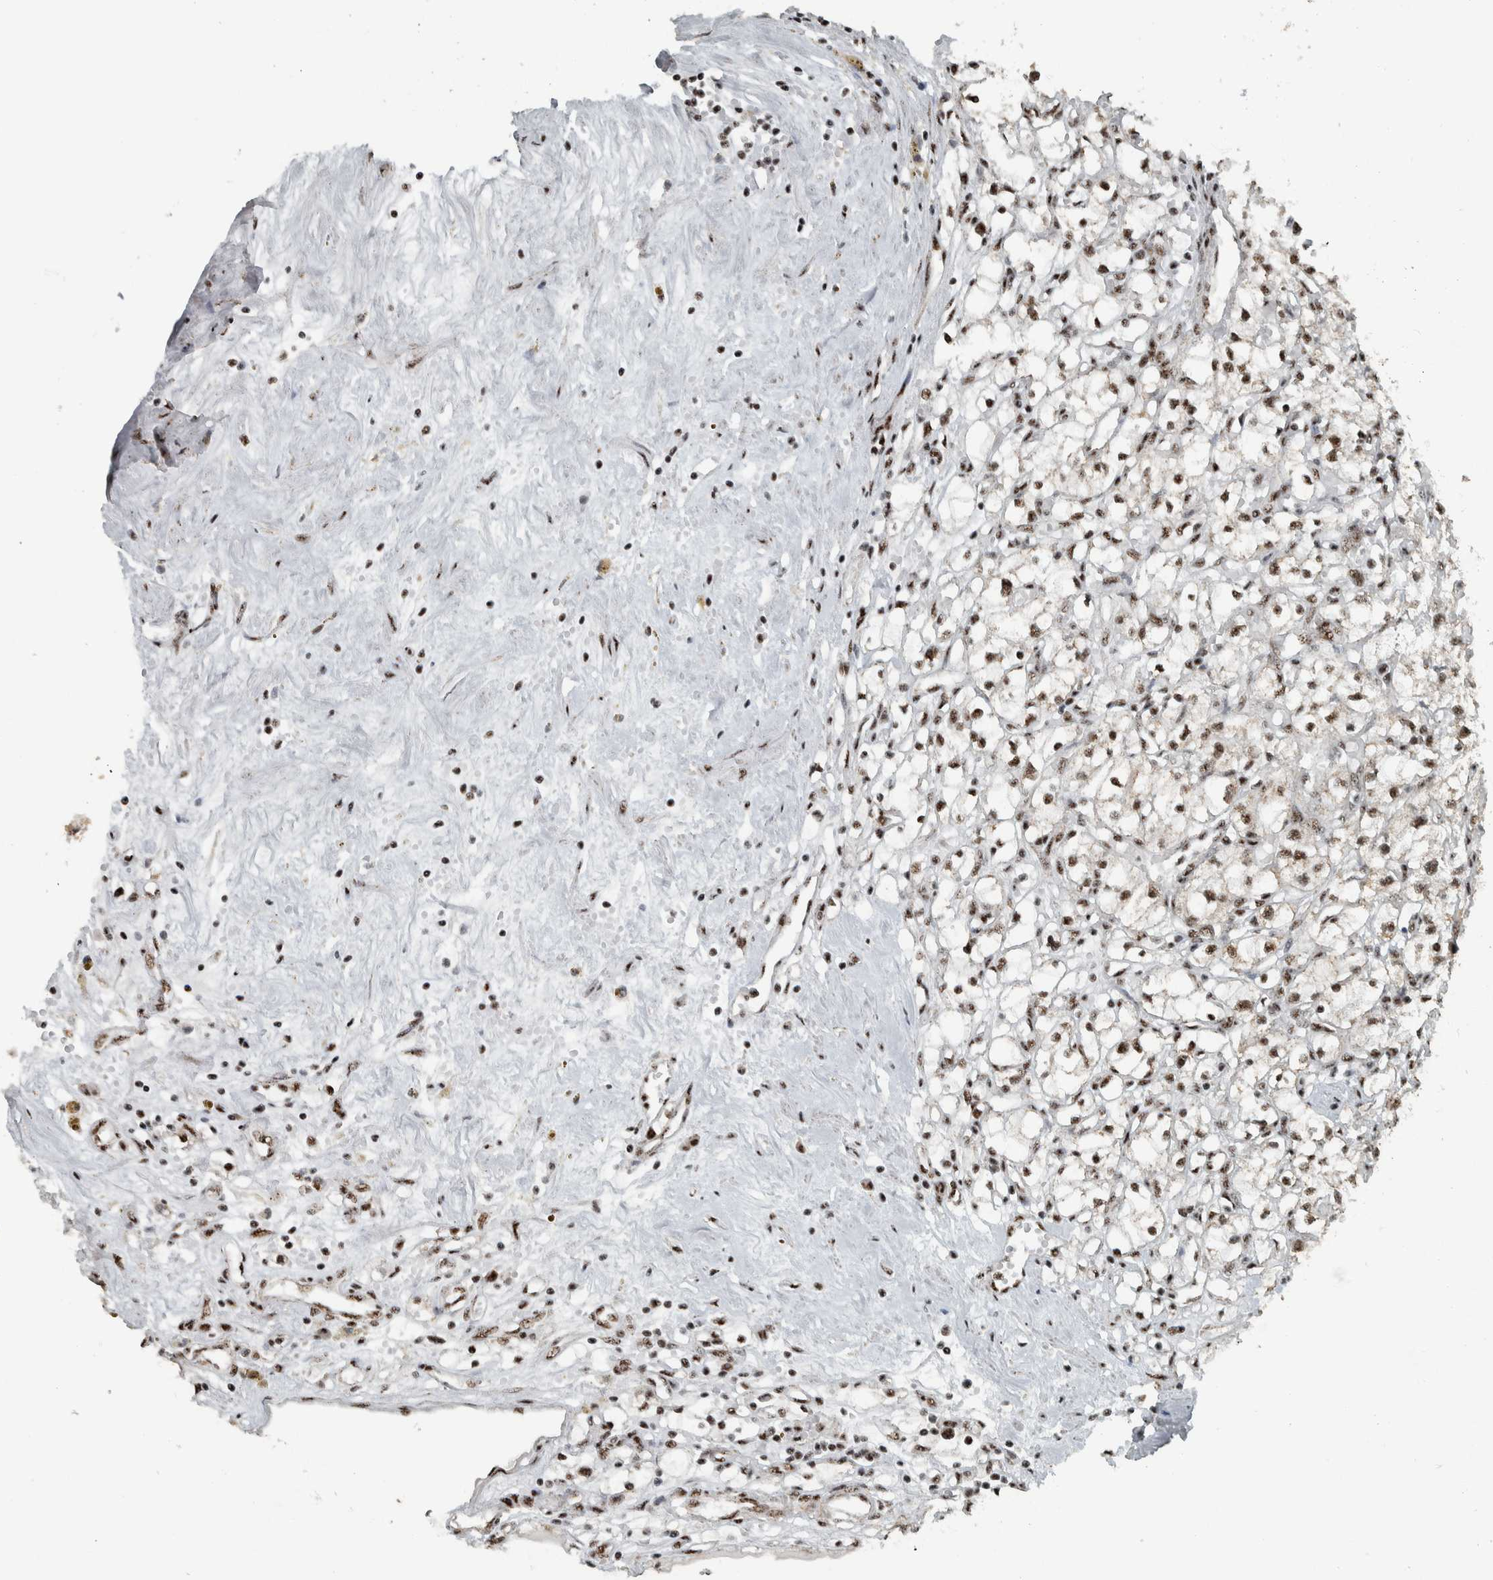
{"staining": {"intensity": "moderate", "quantity": ">75%", "location": "nuclear"}, "tissue": "renal cancer", "cell_type": "Tumor cells", "image_type": "cancer", "snomed": [{"axis": "morphology", "description": "Adenocarcinoma, NOS"}, {"axis": "topography", "description": "Kidney"}], "caption": "Immunohistochemistry (IHC) micrograph of neoplastic tissue: human renal adenocarcinoma stained using immunohistochemistry reveals medium levels of moderate protein expression localized specifically in the nuclear of tumor cells, appearing as a nuclear brown color.", "gene": "SON", "patient": {"sex": "male", "age": 56}}